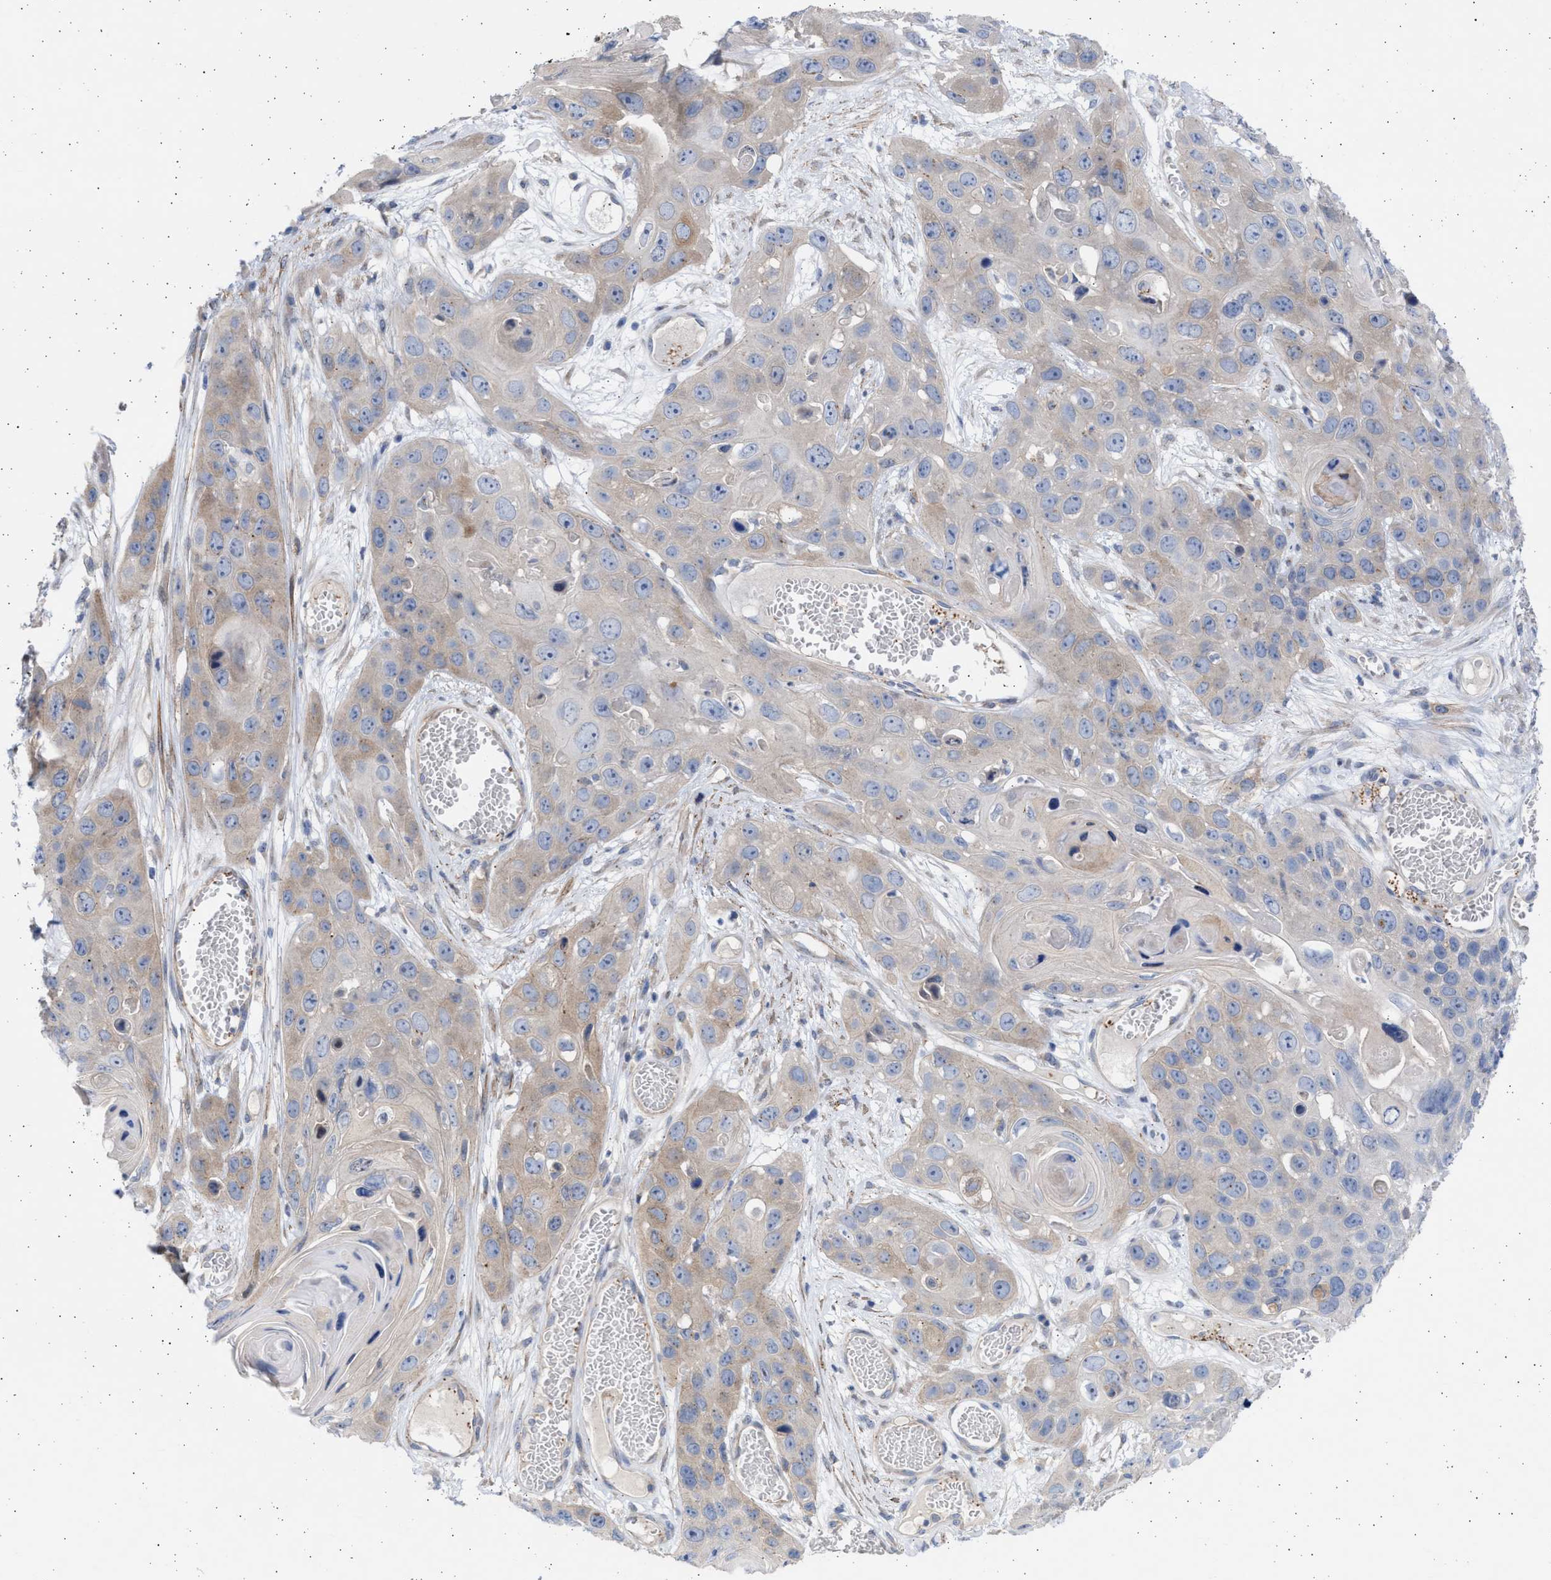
{"staining": {"intensity": "weak", "quantity": "<25%", "location": "cytoplasmic/membranous"}, "tissue": "skin cancer", "cell_type": "Tumor cells", "image_type": "cancer", "snomed": [{"axis": "morphology", "description": "Squamous cell carcinoma, NOS"}, {"axis": "topography", "description": "Skin"}], "caption": "Tumor cells show no significant protein positivity in skin cancer. The staining was performed using DAB to visualize the protein expression in brown, while the nuclei were stained in blue with hematoxylin (Magnification: 20x).", "gene": "NBR1", "patient": {"sex": "male", "age": 55}}